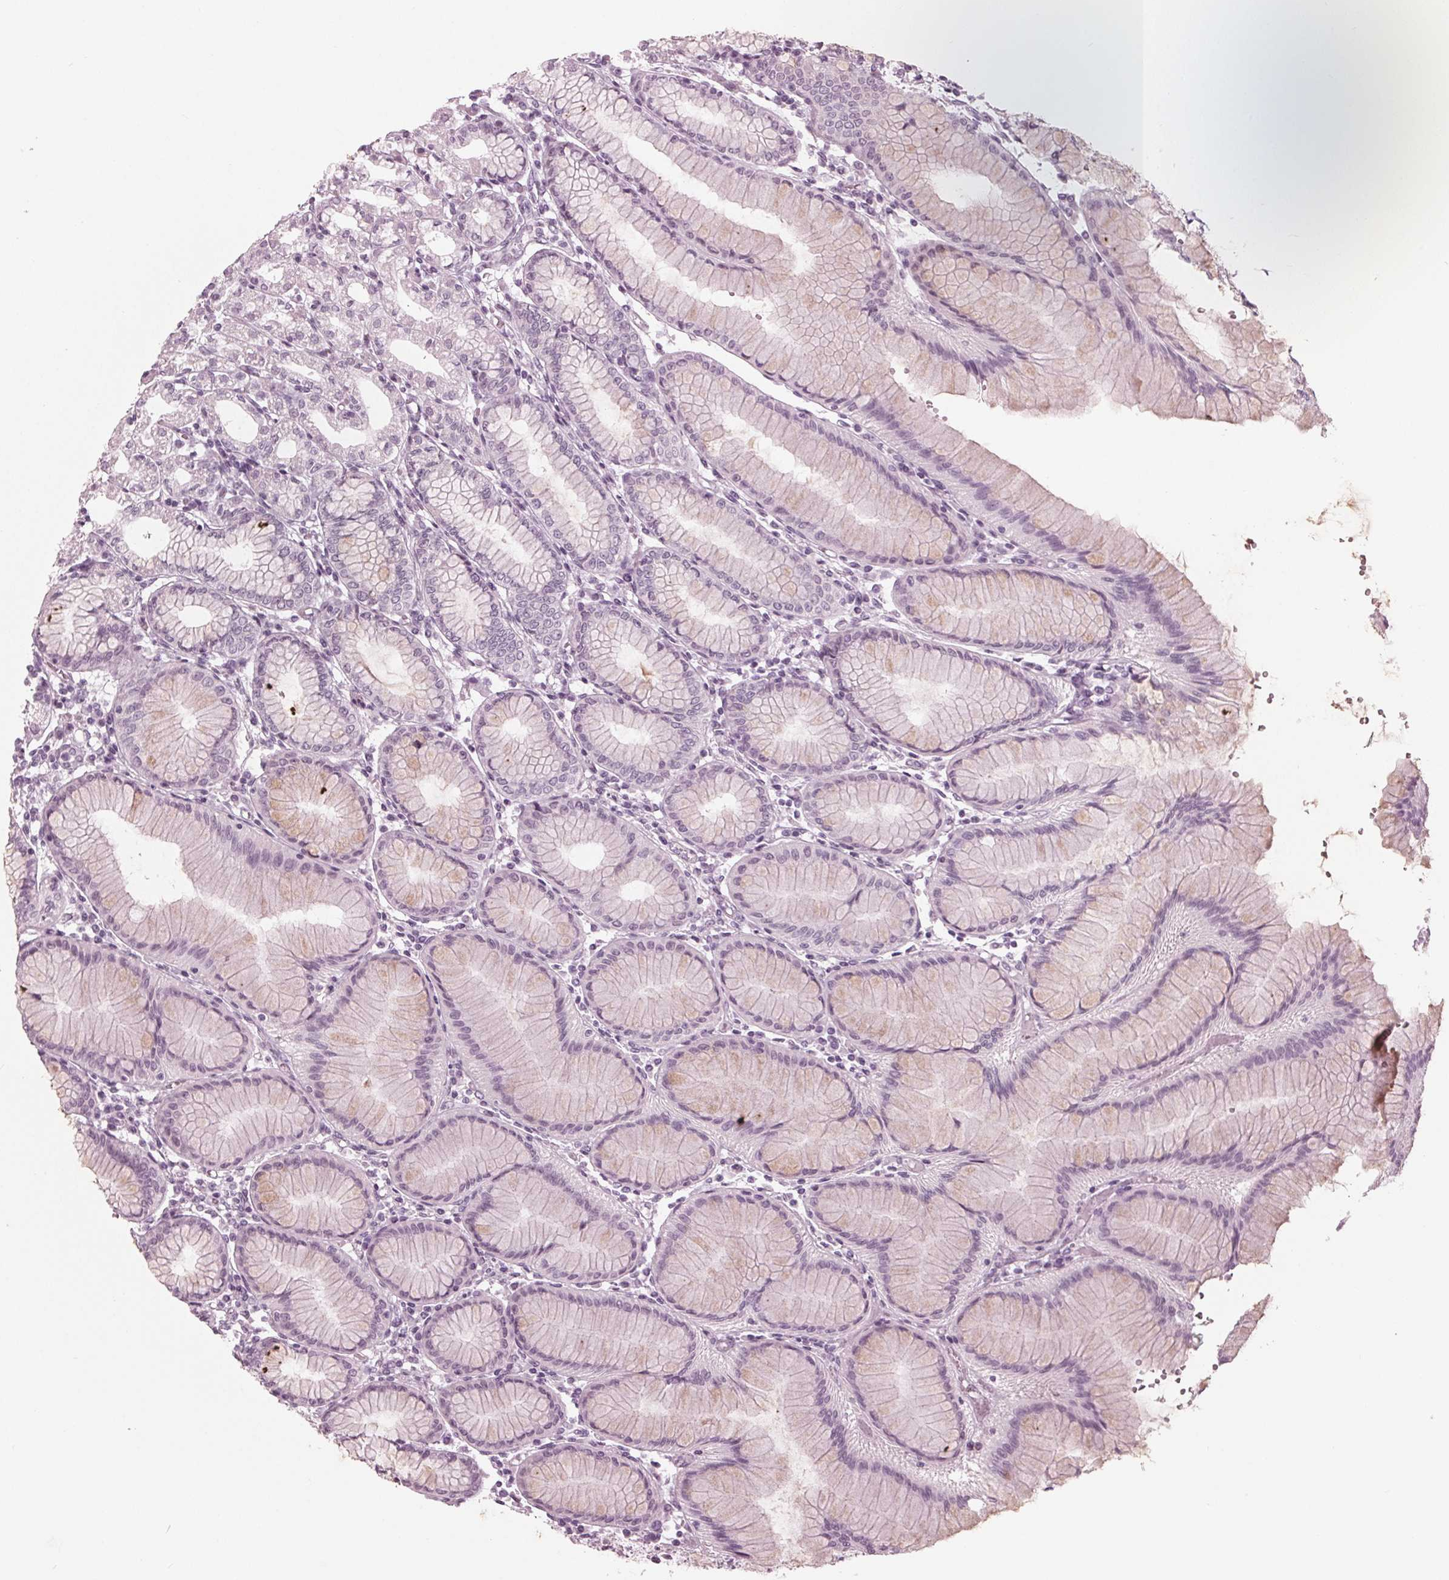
{"staining": {"intensity": "weak", "quantity": "<25%", "location": "cytoplasmic/membranous"}, "tissue": "stomach", "cell_type": "Glandular cells", "image_type": "normal", "snomed": [{"axis": "morphology", "description": "Normal tissue, NOS"}, {"axis": "topography", "description": "Skeletal muscle"}, {"axis": "topography", "description": "Stomach"}], "caption": "Benign stomach was stained to show a protein in brown. There is no significant staining in glandular cells.", "gene": "KRT28", "patient": {"sex": "female", "age": 57}}